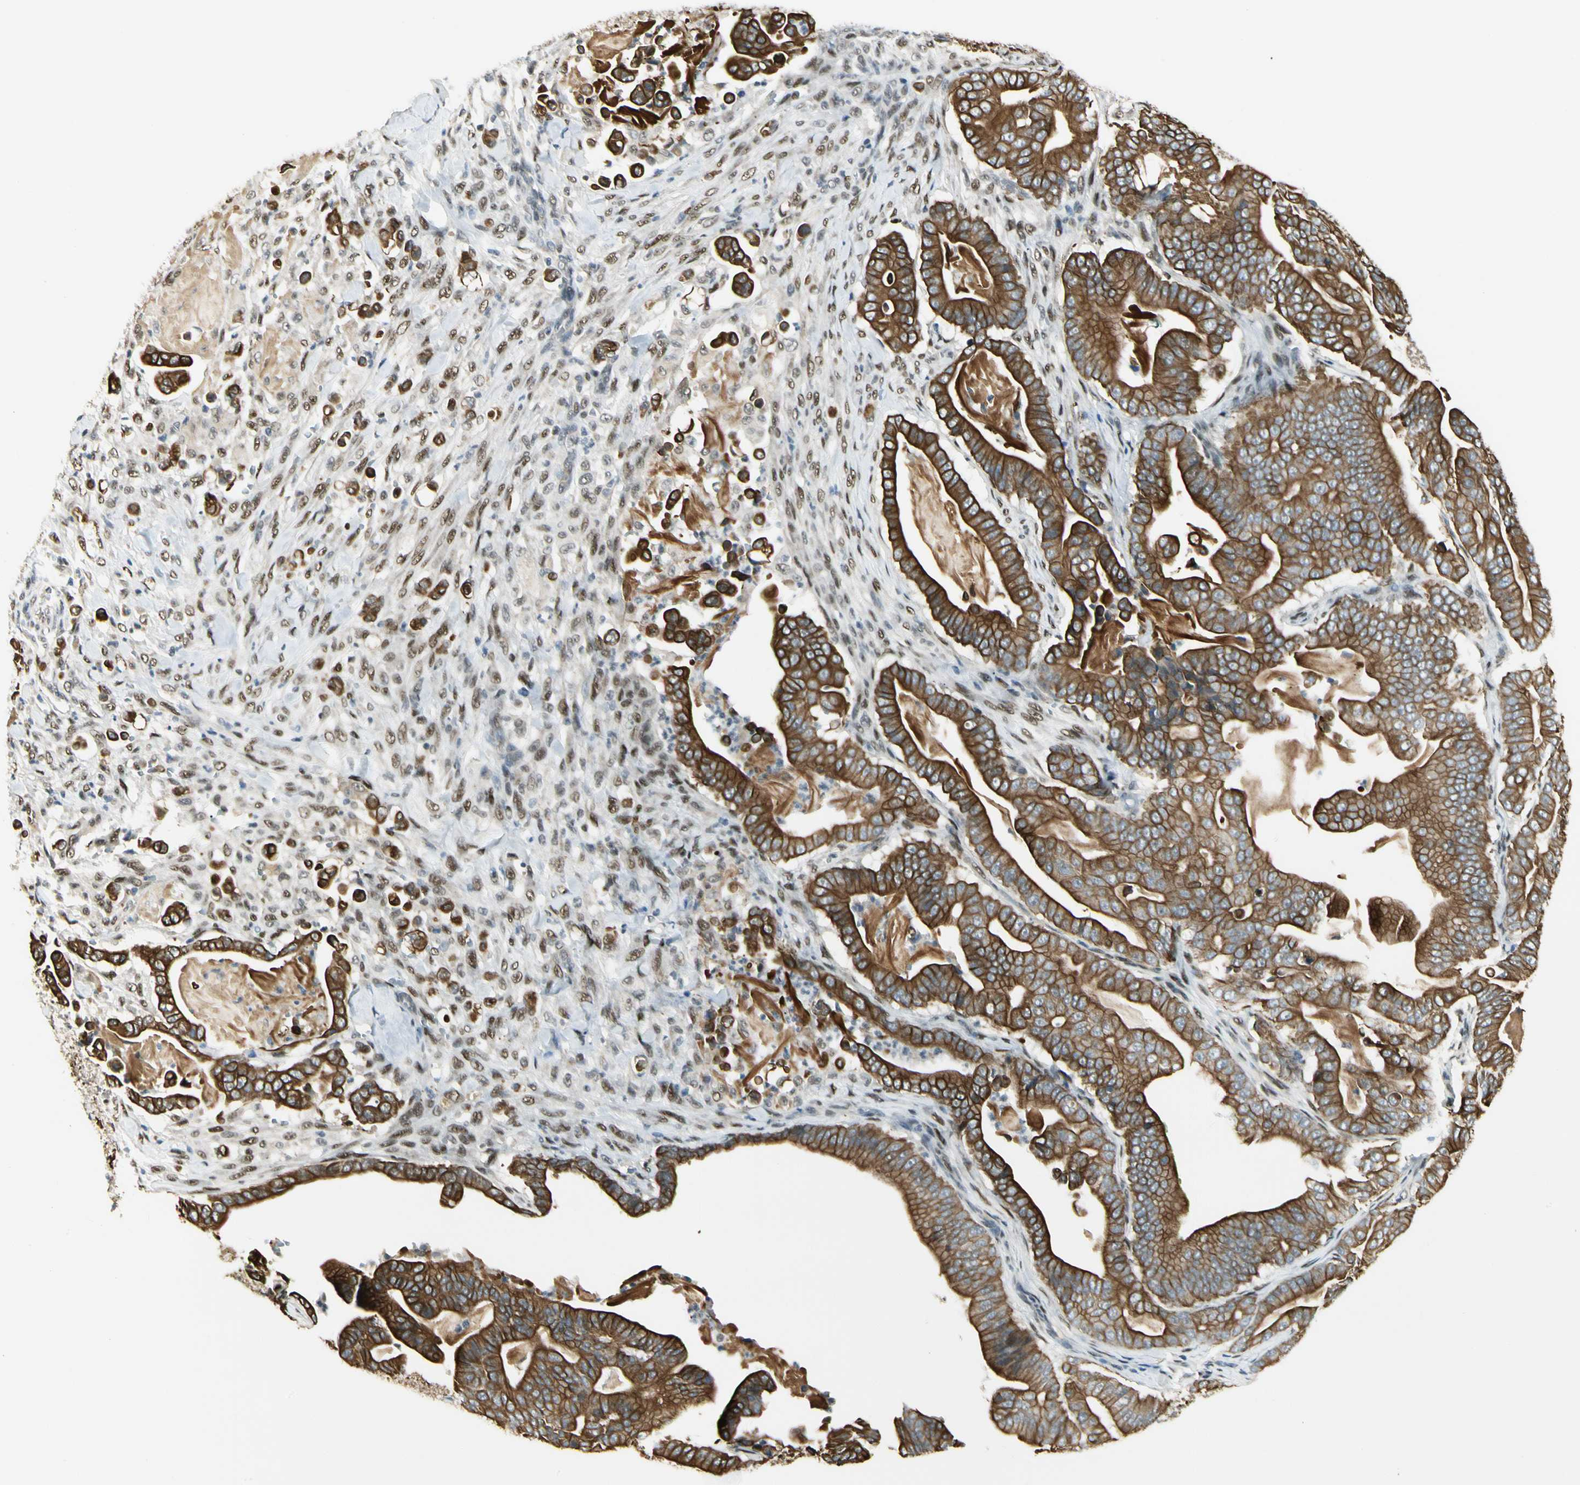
{"staining": {"intensity": "strong", "quantity": ">75%", "location": "cytoplasmic/membranous"}, "tissue": "pancreatic cancer", "cell_type": "Tumor cells", "image_type": "cancer", "snomed": [{"axis": "morphology", "description": "Adenocarcinoma, NOS"}, {"axis": "topography", "description": "Pancreas"}], "caption": "IHC (DAB) staining of pancreatic cancer (adenocarcinoma) reveals strong cytoplasmic/membranous protein positivity in about >75% of tumor cells.", "gene": "ATXN1", "patient": {"sex": "male", "age": 63}}